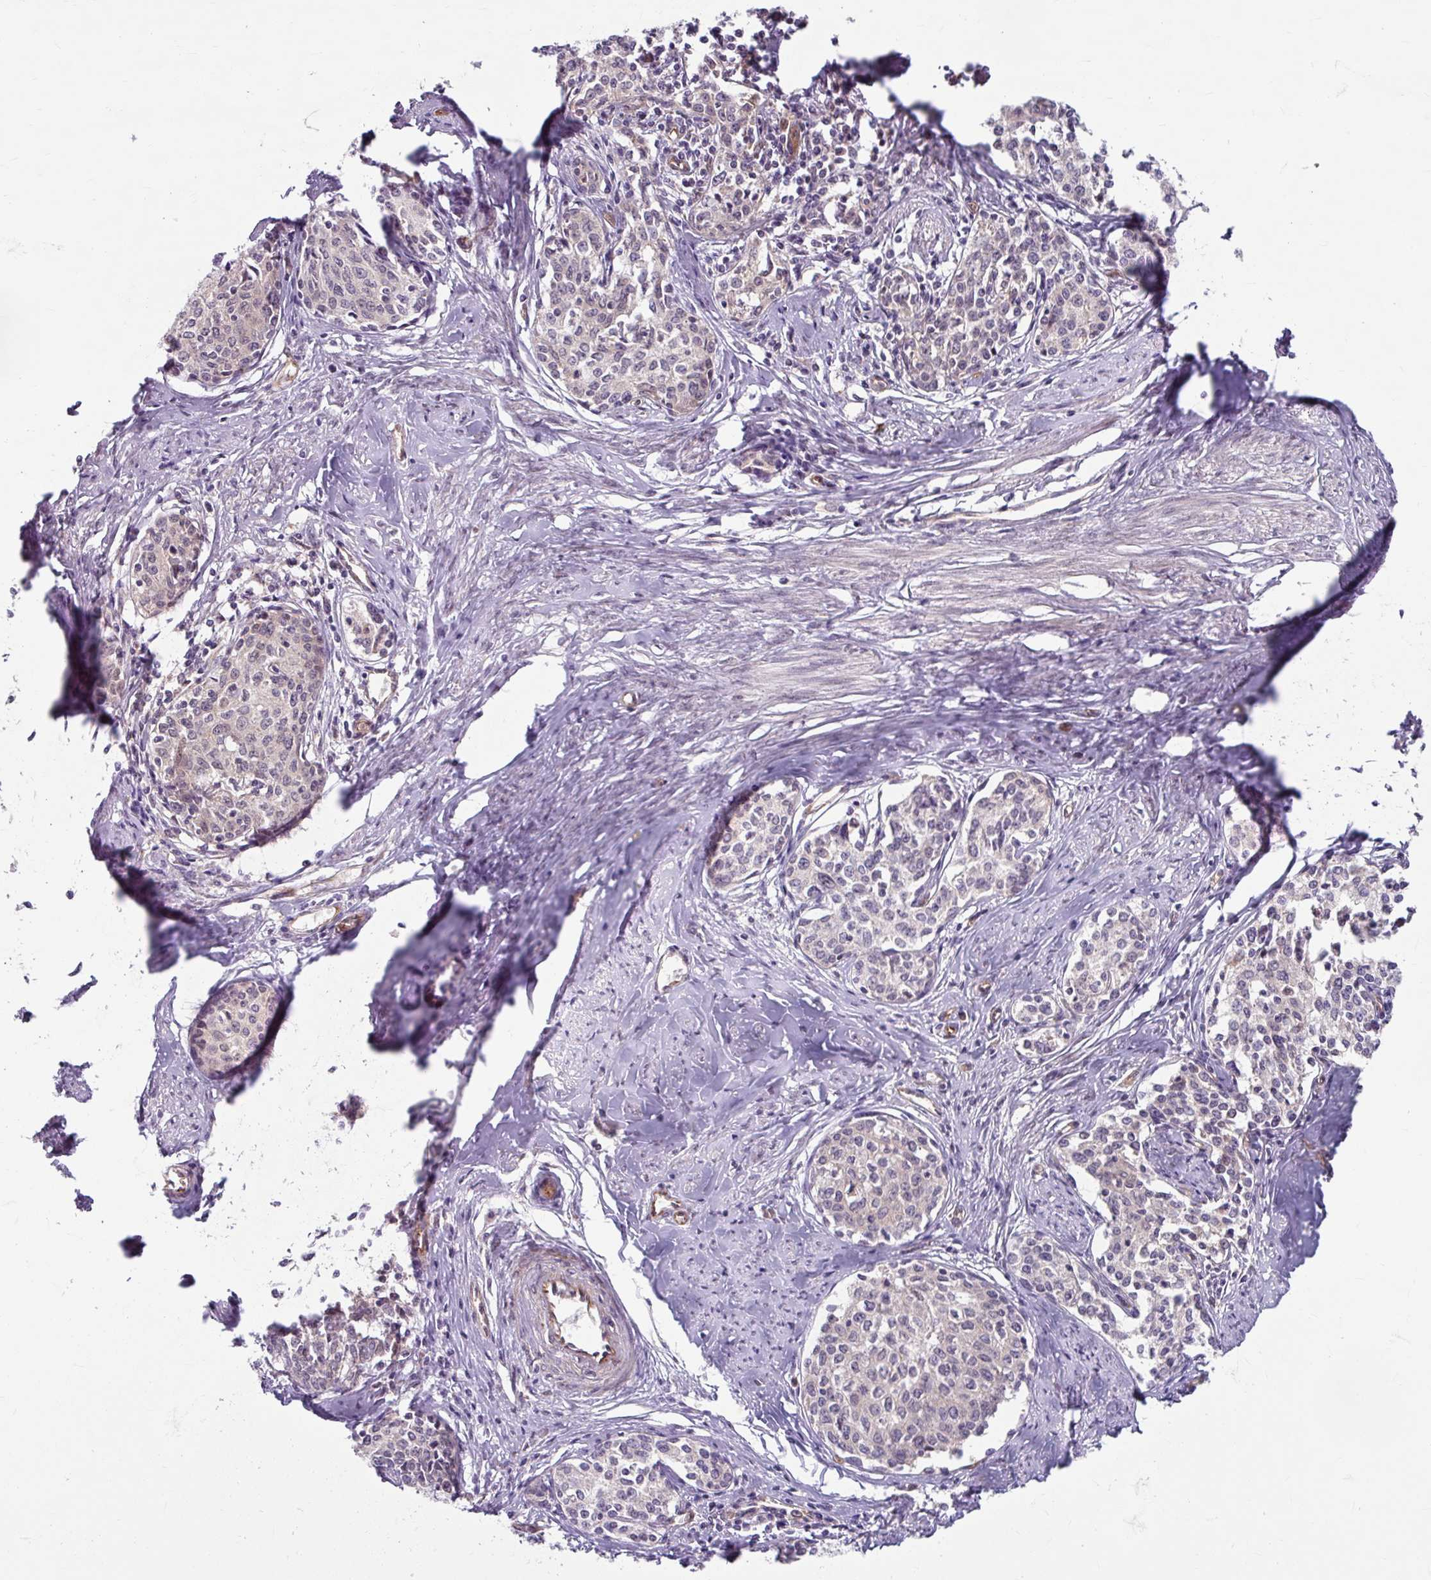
{"staining": {"intensity": "negative", "quantity": "none", "location": "none"}, "tissue": "cervical cancer", "cell_type": "Tumor cells", "image_type": "cancer", "snomed": [{"axis": "morphology", "description": "Squamous cell carcinoma, NOS"}, {"axis": "morphology", "description": "Adenocarcinoma, NOS"}, {"axis": "topography", "description": "Cervix"}], "caption": "IHC of cervical cancer (squamous cell carcinoma) shows no expression in tumor cells.", "gene": "DAAM2", "patient": {"sex": "female", "age": 52}}